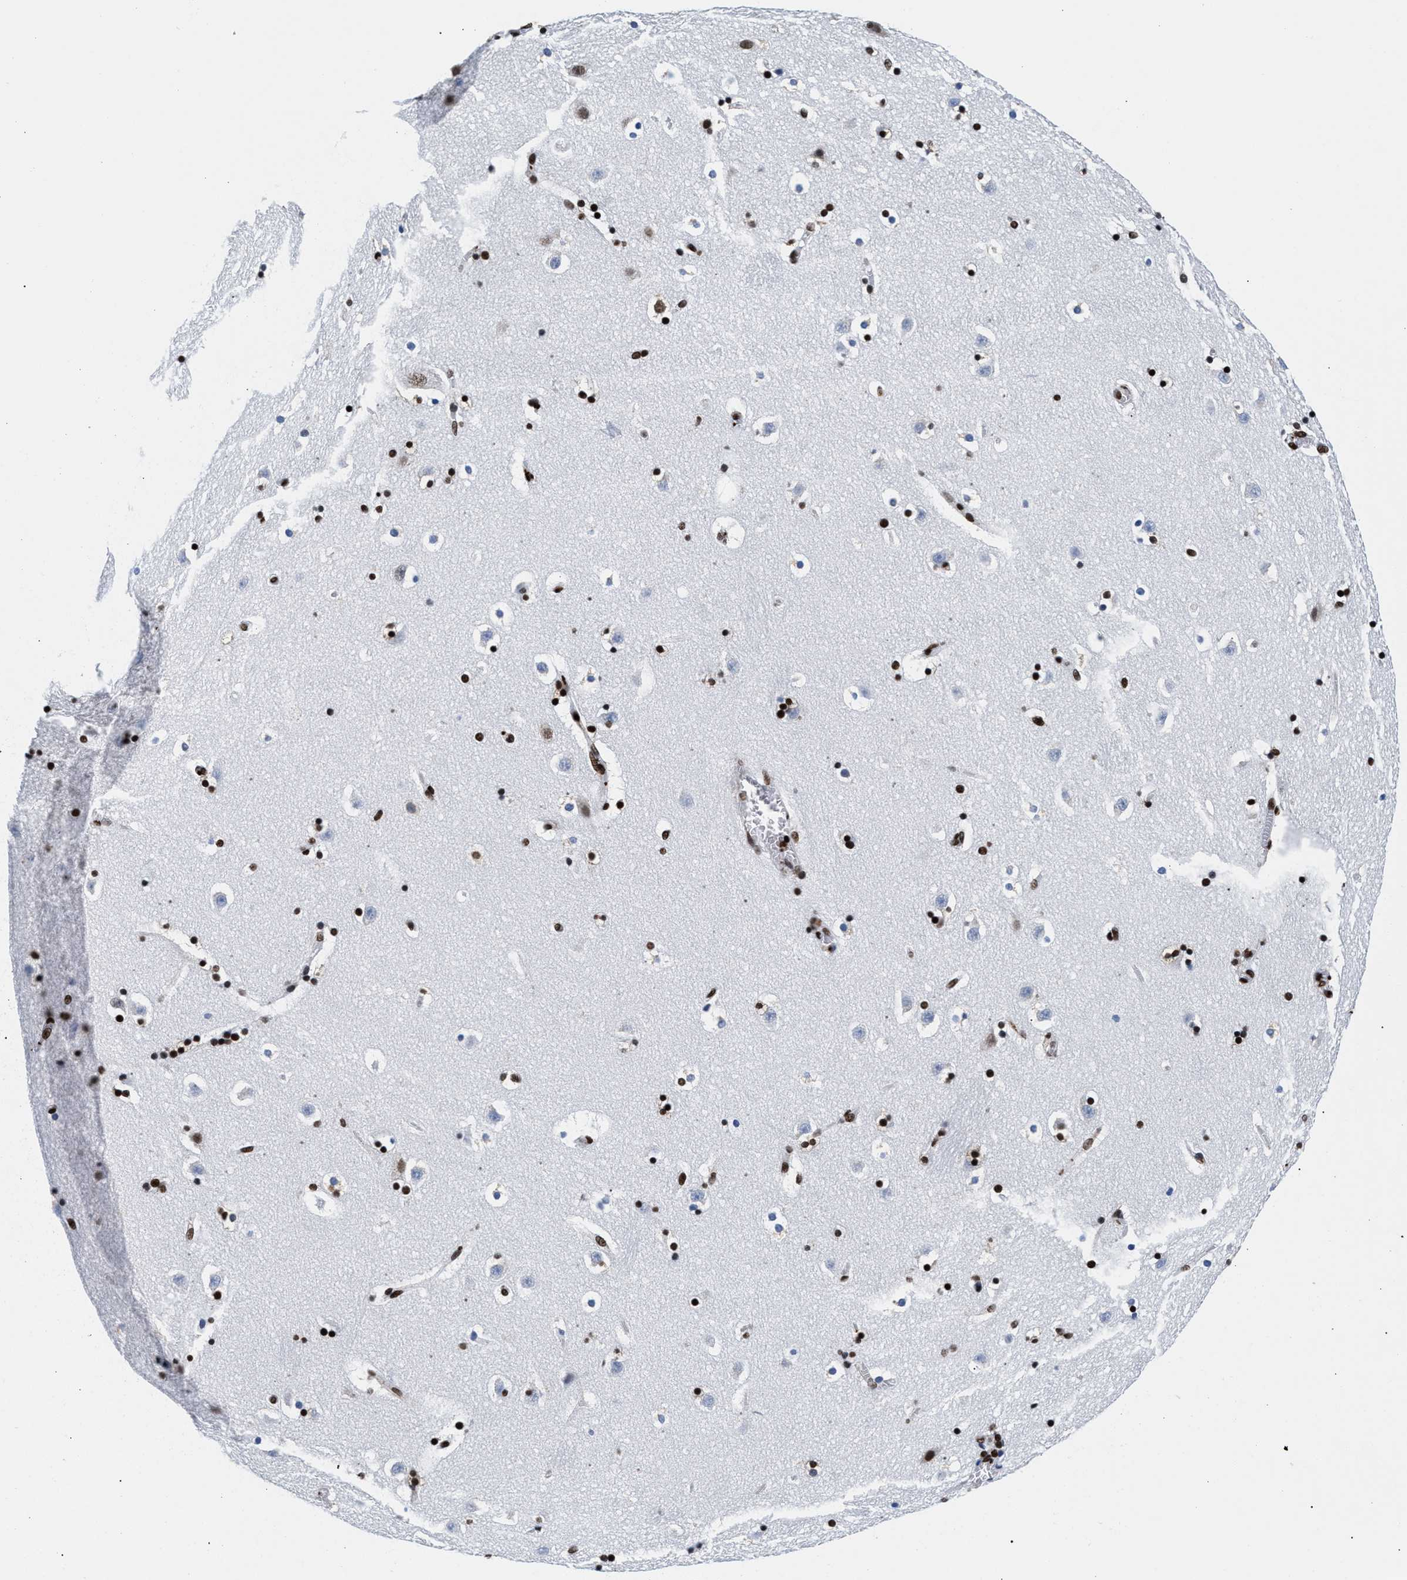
{"staining": {"intensity": "strong", "quantity": ">75%", "location": "nuclear"}, "tissue": "caudate", "cell_type": "Glial cells", "image_type": "normal", "snomed": [{"axis": "morphology", "description": "Normal tissue, NOS"}, {"axis": "topography", "description": "Lateral ventricle wall"}], "caption": "Immunohistochemical staining of benign human caudate shows >75% levels of strong nuclear protein positivity in about >75% of glial cells.", "gene": "RAD21", "patient": {"sex": "male", "age": 45}}